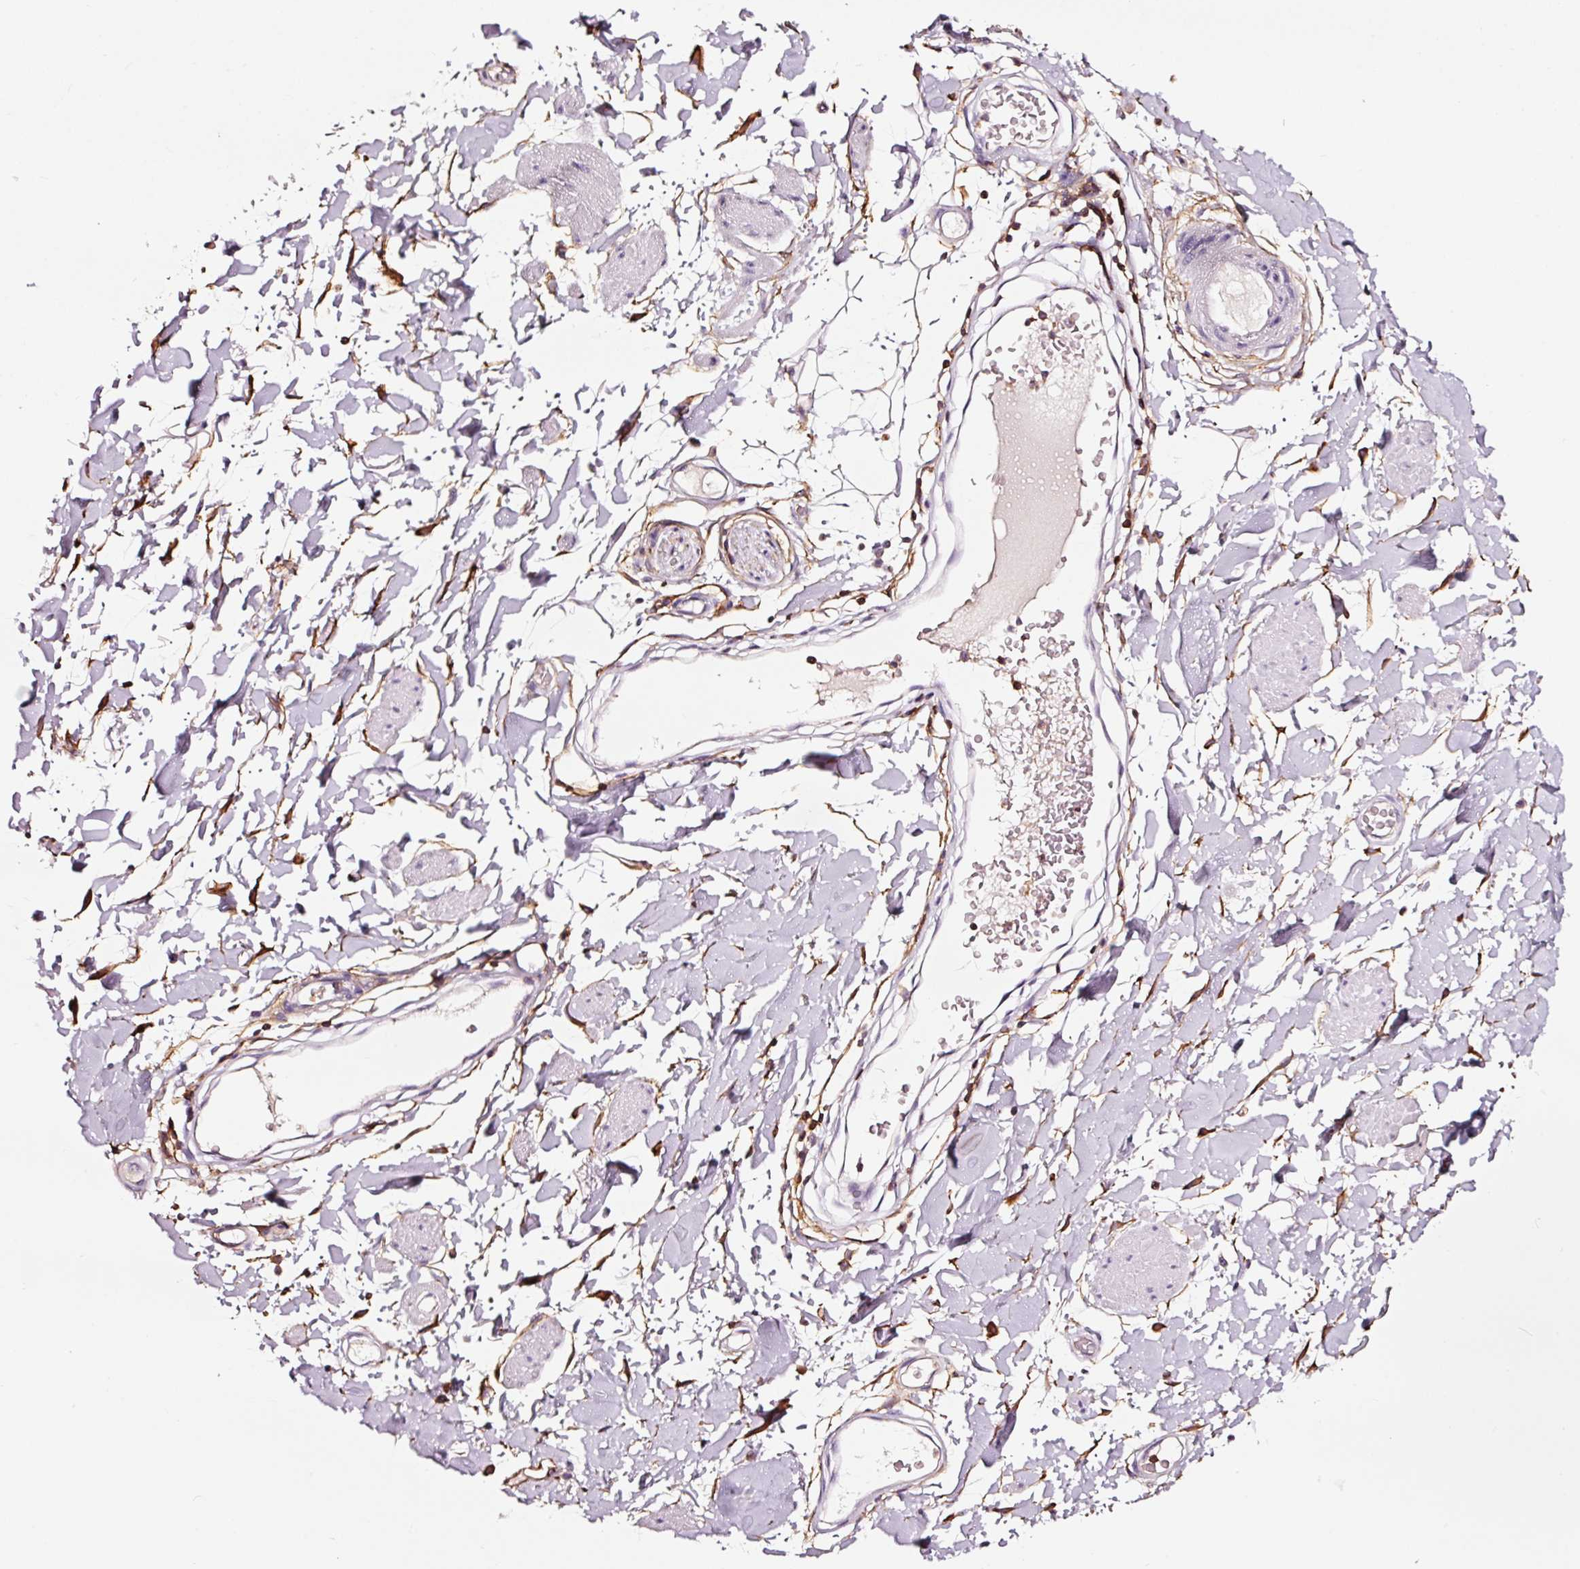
{"staining": {"intensity": "moderate", "quantity": "<25%", "location": "cytoplasmic/membranous"}, "tissue": "adipose tissue", "cell_type": "Adipocytes", "image_type": "normal", "snomed": [{"axis": "morphology", "description": "Normal tissue, NOS"}, {"axis": "topography", "description": "Vulva"}, {"axis": "topography", "description": "Peripheral nerve tissue"}], "caption": "An image of adipose tissue stained for a protein shows moderate cytoplasmic/membranous brown staining in adipocytes.", "gene": "ADD3", "patient": {"sex": "female", "age": 68}}